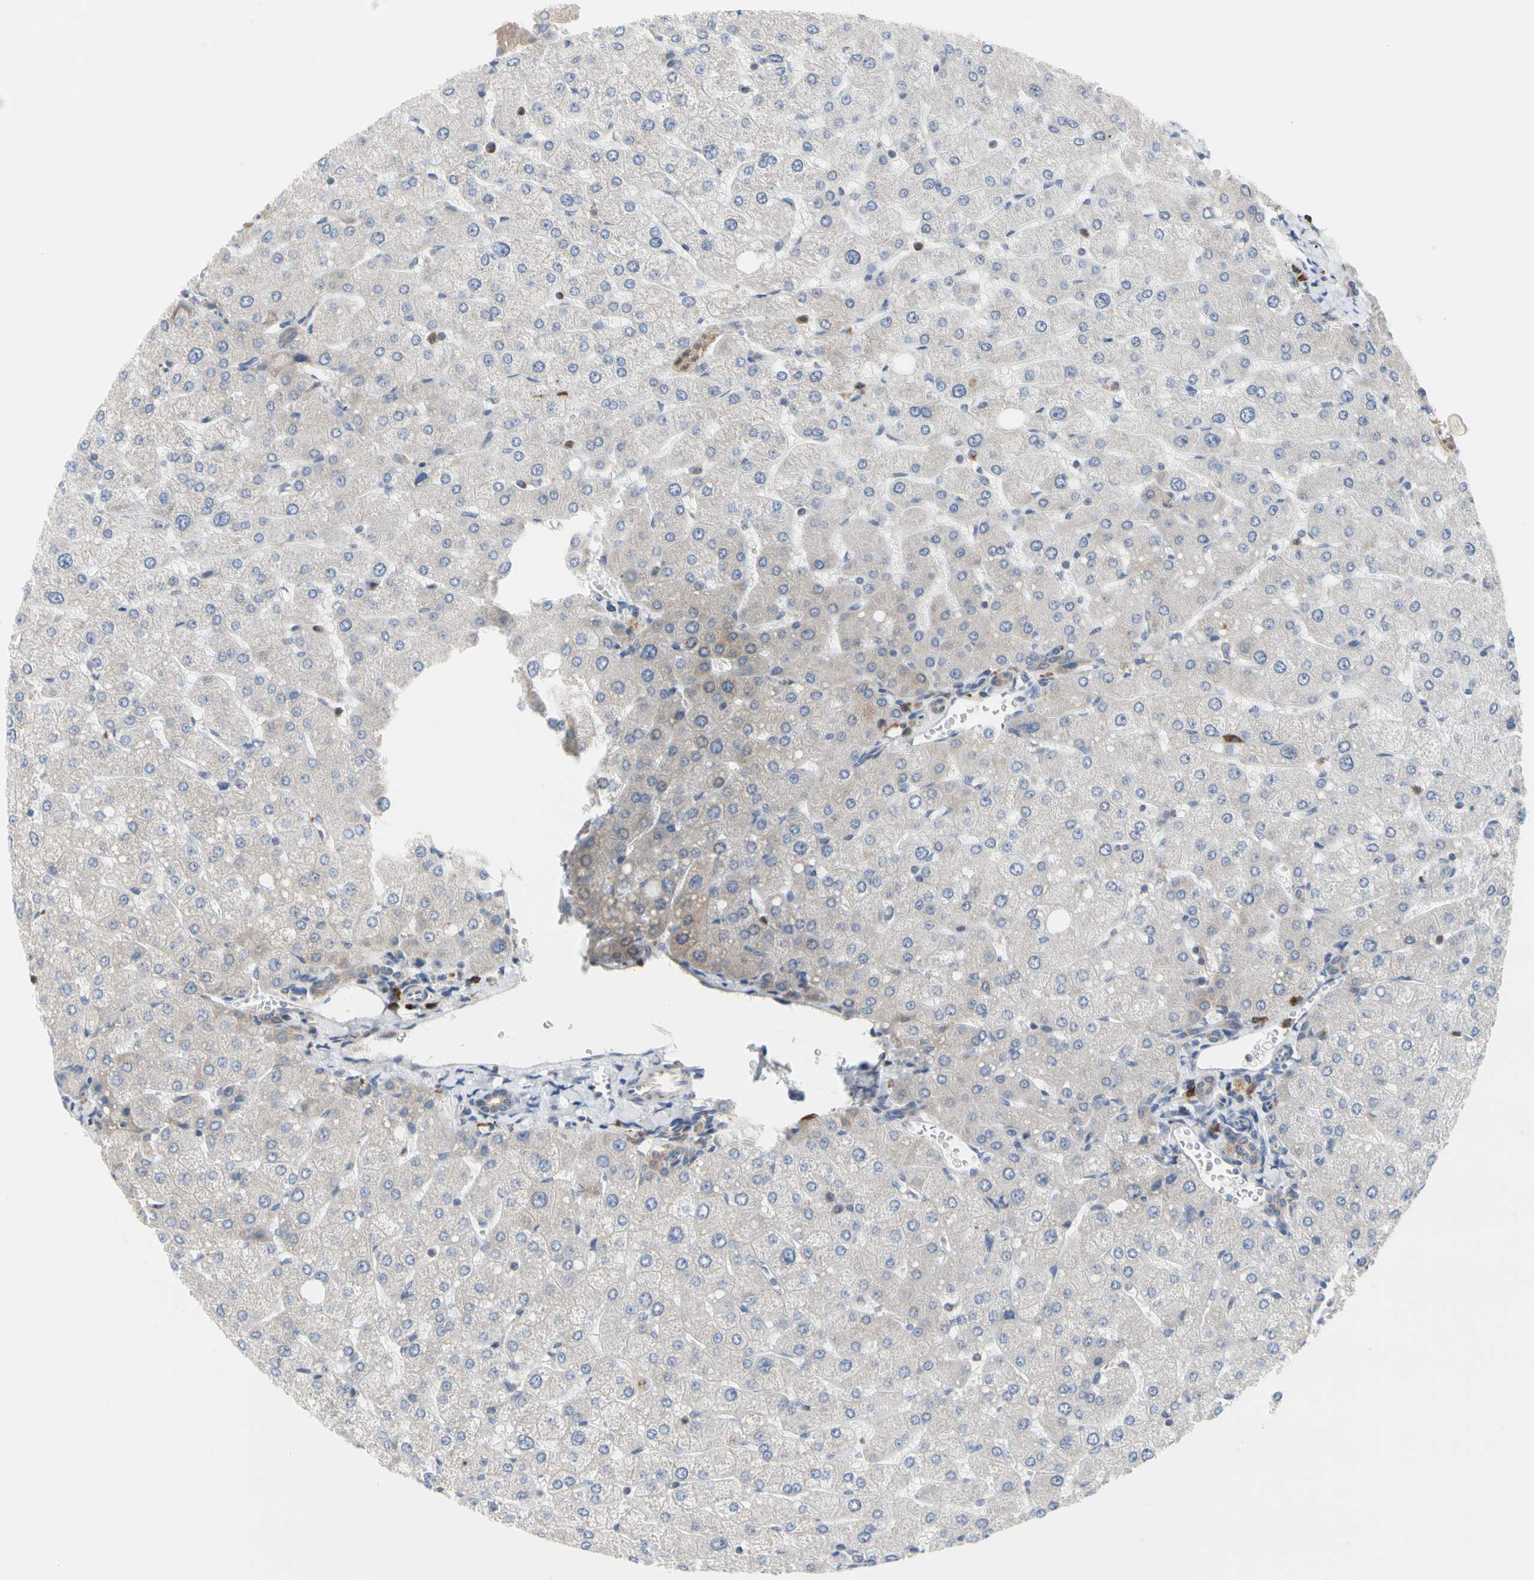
{"staining": {"intensity": "weak", "quantity": "25%-75%", "location": "cytoplasmic/membranous"}, "tissue": "liver", "cell_type": "Cholangiocytes", "image_type": "normal", "snomed": [{"axis": "morphology", "description": "Normal tissue, NOS"}, {"axis": "topography", "description": "Liver"}], "caption": "Approximately 25%-75% of cholangiocytes in normal liver demonstrate weak cytoplasmic/membranous protein expression as visualized by brown immunohistochemical staining.", "gene": "MCL1", "patient": {"sex": "male", "age": 55}}